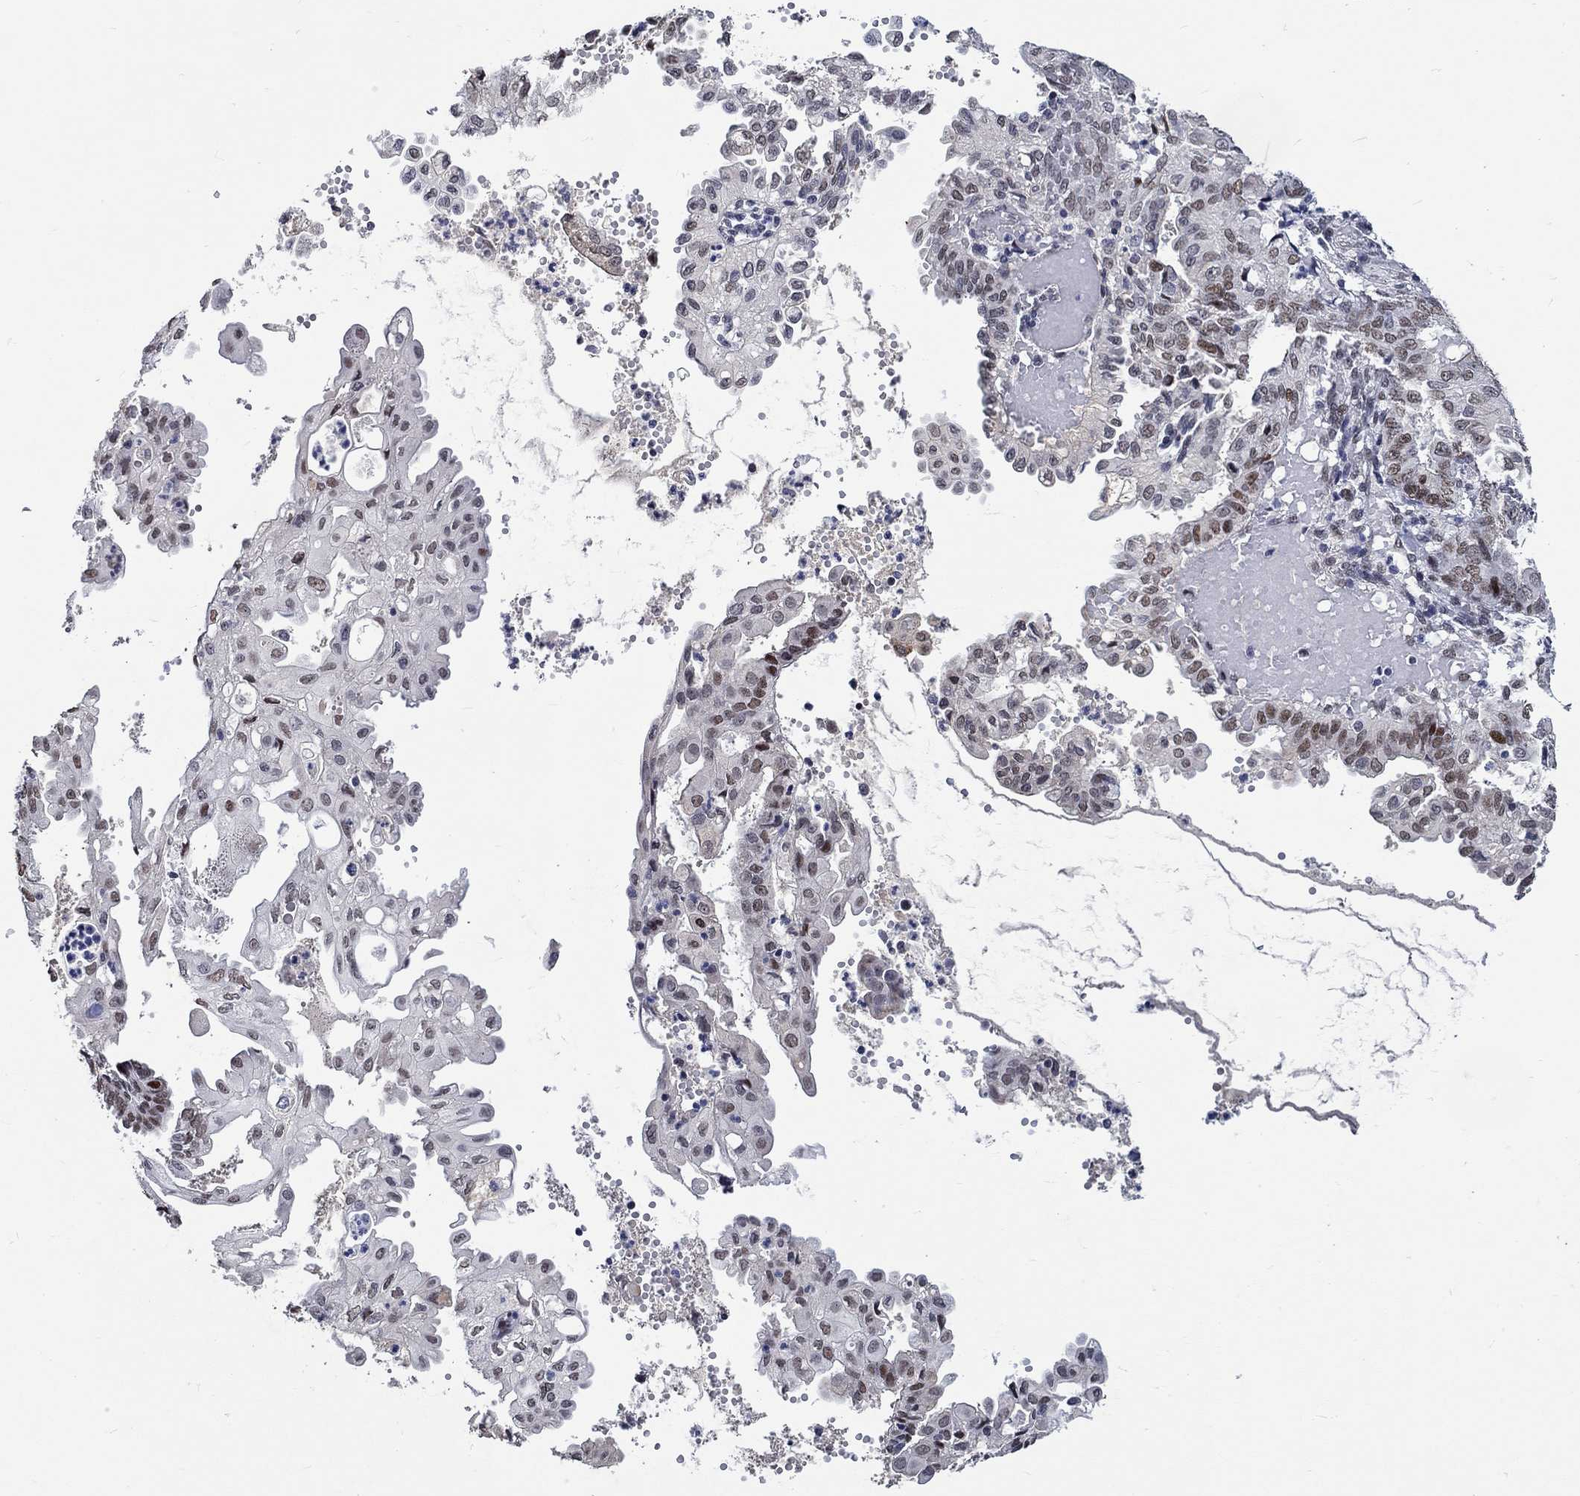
{"staining": {"intensity": "strong", "quantity": "<25%", "location": "nuclear"}, "tissue": "endometrial cancer", "cell_type": "Tumor cells", "image_type": "cancer", "snomed": [{"axis": "morphology", "description": "Adenocarcinoma, NOS"}, {"axis": "topography", "description": "Endometrium"}], "caption": "The image reveals immunohistochemical staining of endometrial cancer. There is strong nuclear positivity is present in about <25% of tumor cells.", "gene": "GATA2", "patient": {"sex": "female", "age": 68}}